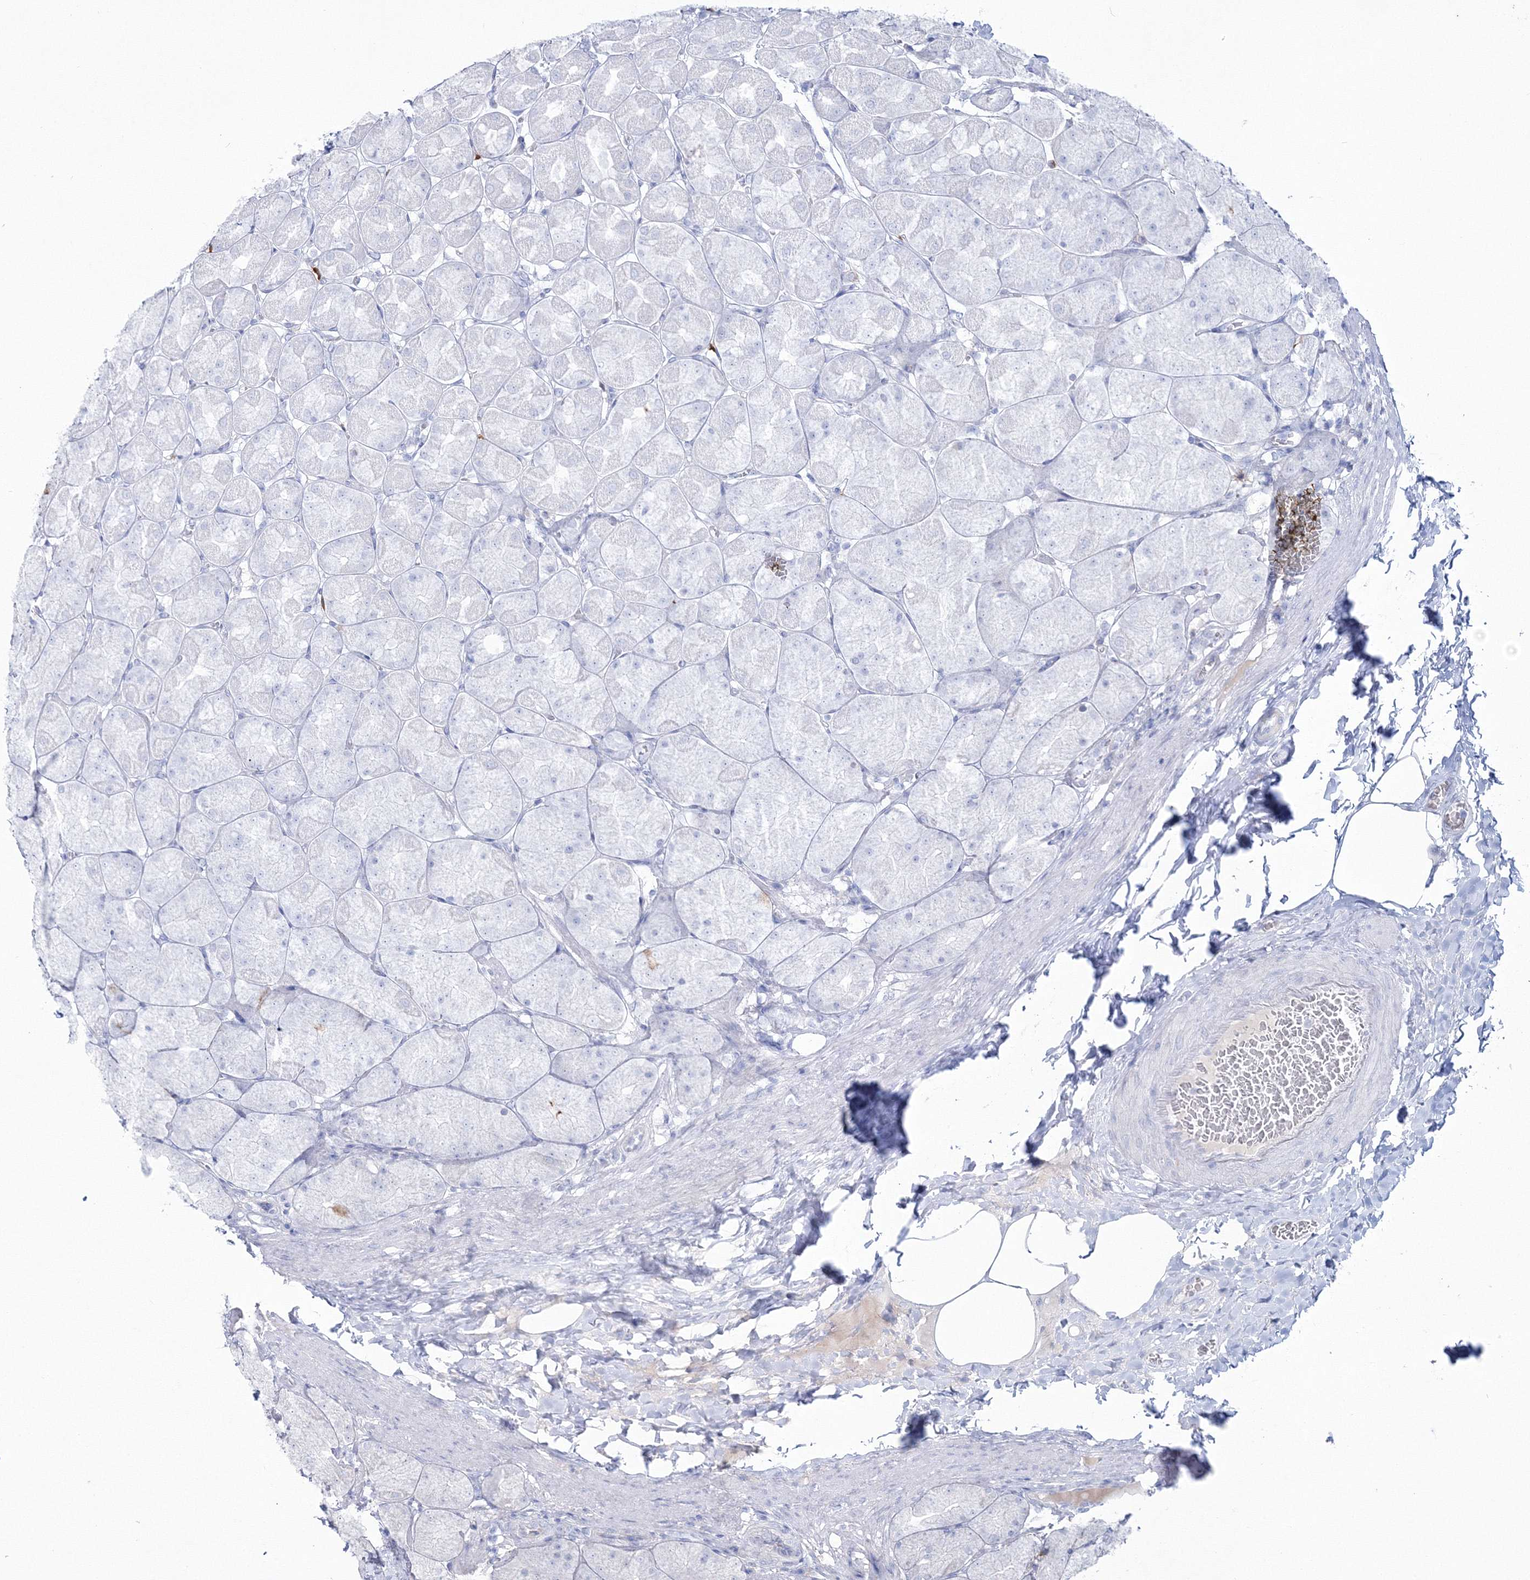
{"staining": {"intensity": "negative", "quantity": "none", "location": "none"}, "tissue": "stomach", "cell_type": "Glandular cells", "image_type": "normal", "snomed": [{"axis": "morphology", "description": "Normal tissue, NOS"}, {"axis": "topography", "description": "Stomach, upper"}], "caption": "An image of stomach stained for a protein shows no brown staining in glandular cells. The staining is performed using DAB (3,3'-diaminobenzidine) brown chromogen with nuclei counter-stained in using hematoxylin.", "gene": "HYAL2", "patient": {"sex": "female", "age": 56}}